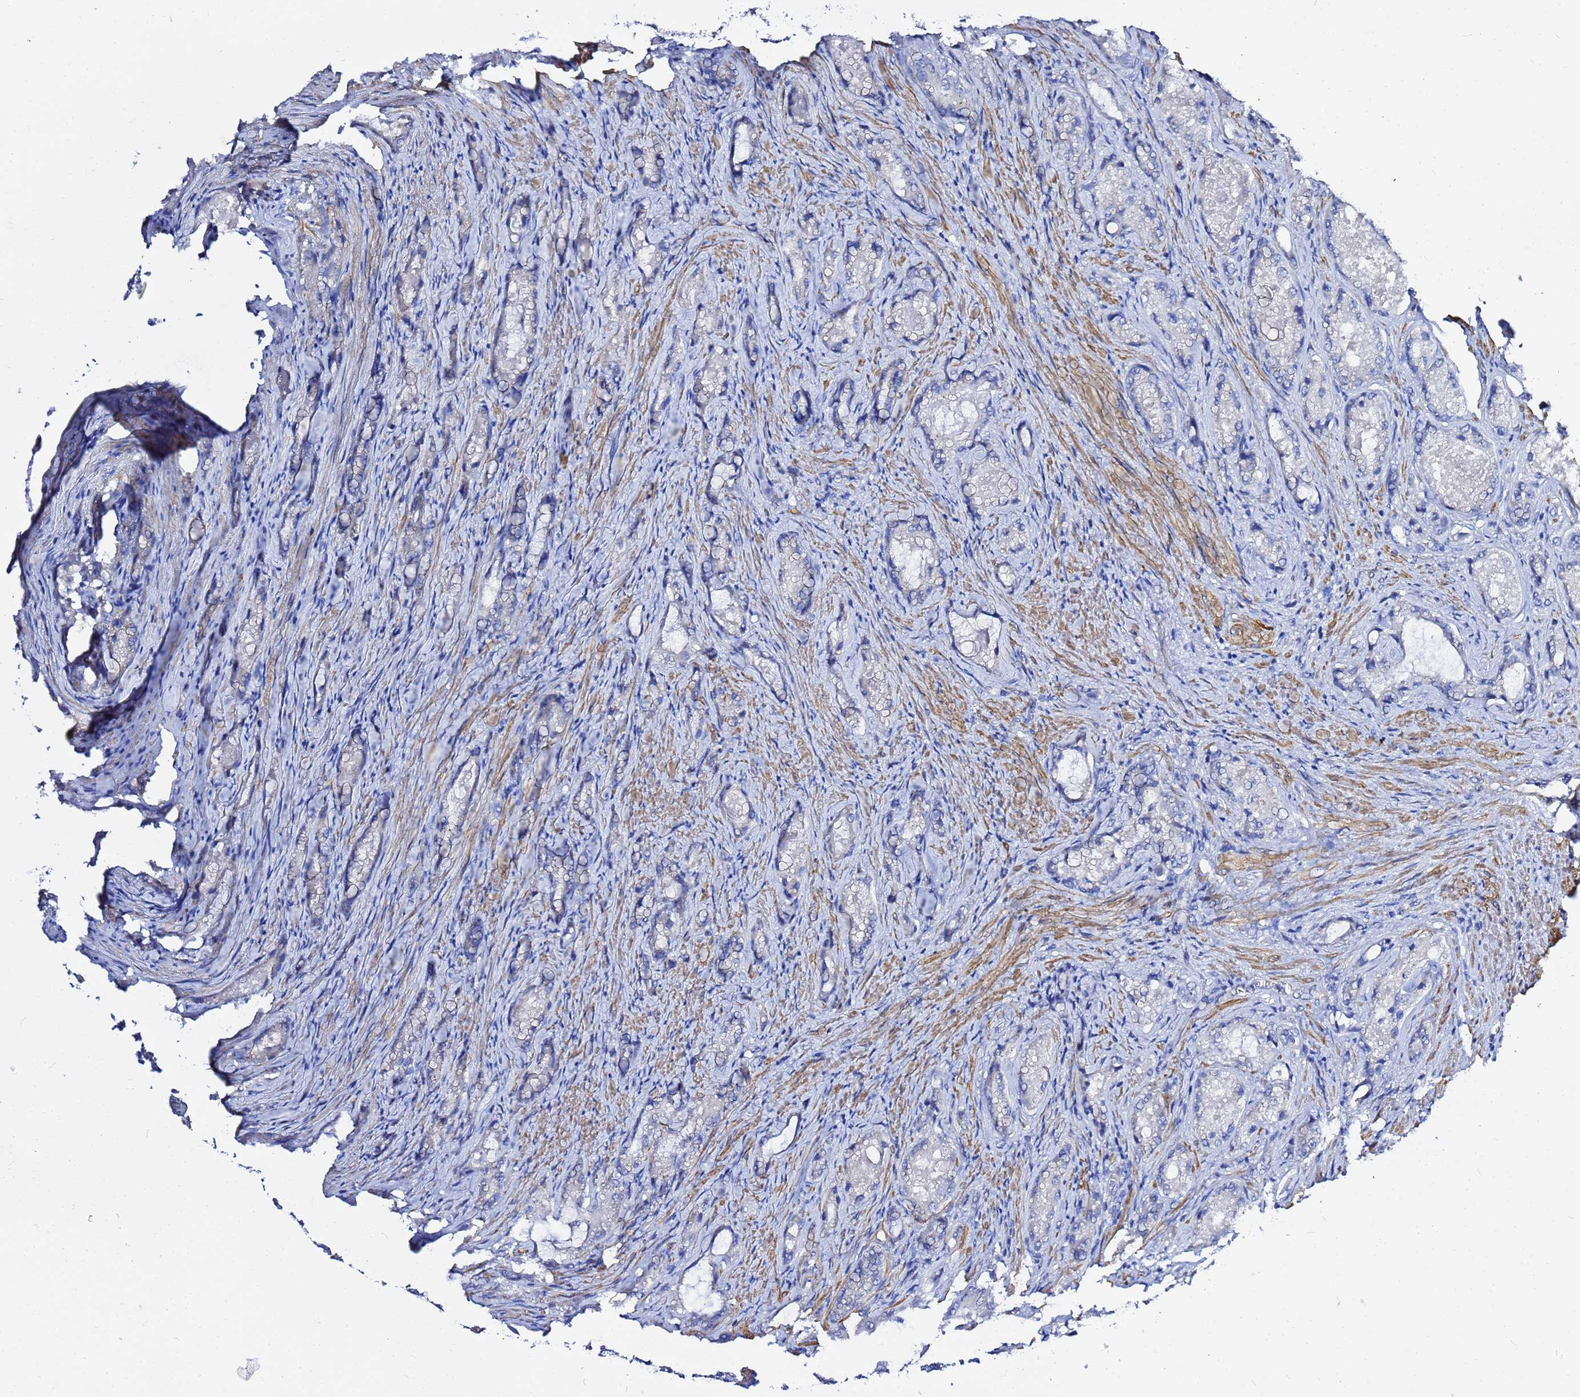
{"staining": {"intensity": "negative", "quantity": "none", "location": "none"}, "tissue": "prostate cancer", "cell_type": "Tumor cells", "image_type": "cancer", "snomed": [{"axis": "morphology", "description": "Adenocarcinoma, Low grade"}, {"axis": "topography", "description": "Prostate"}], "caption": "Human low-grade adenocarcinoma (prostate) stained for a protein using immunohistochemistry (IHC) demonstrates no staining in tumor cells.", "gene": "USP18", "patient": {"sex": "male", "age": 68}}